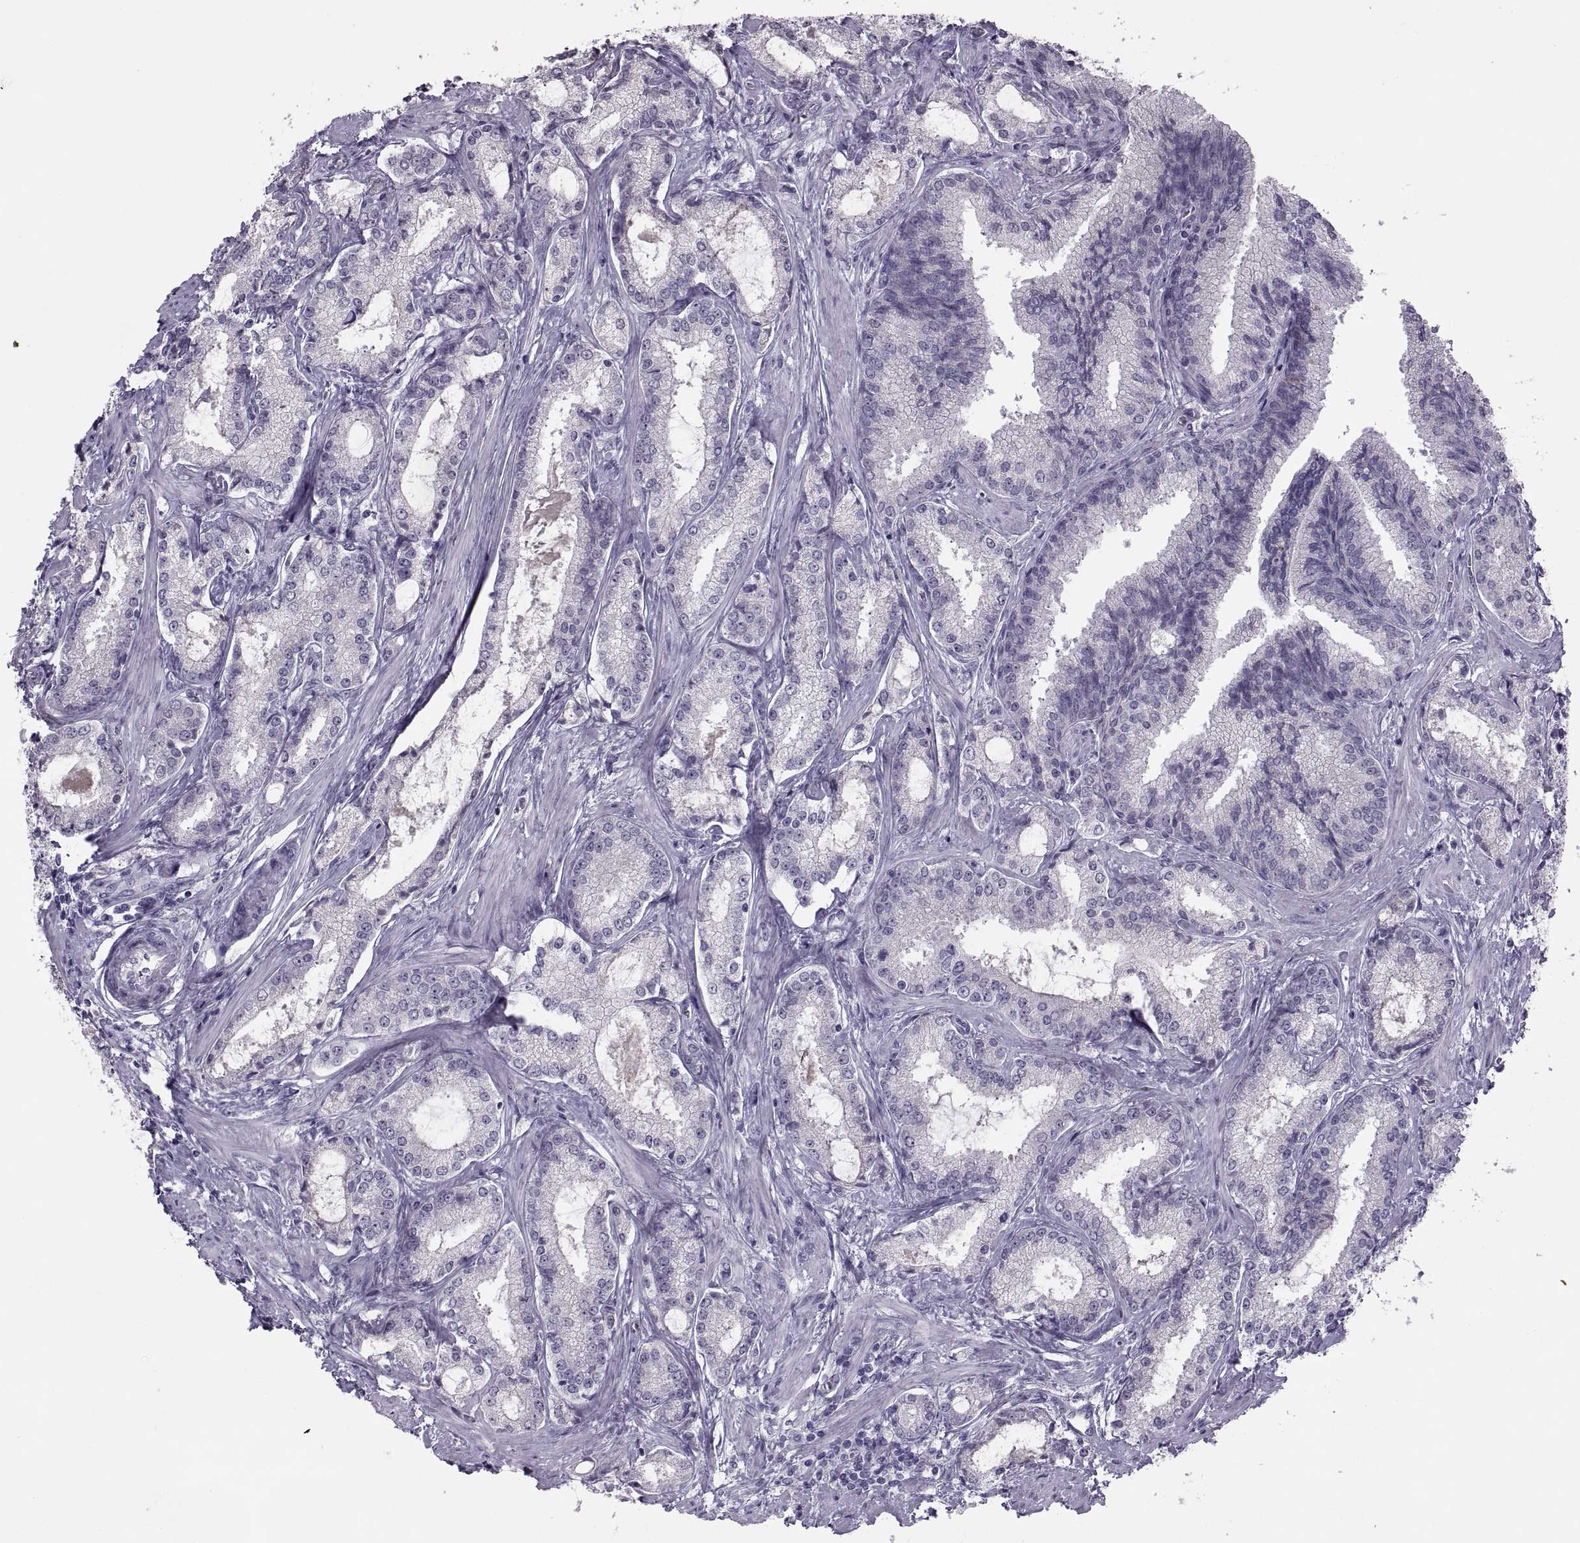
{"staining": {"intensity": "negative", "quantity": "none", "location": "none"}, "tissue": "prostate cancer", "cell_type": "Tumor cells", "image_type": "cancer", "snomed": [{"axis": "morphology", "description": "Adenocarcinoma, Low grade"}, {"axis": "topography", "description": "Prostate"}], "caption": "The histopathology image reveals no staining of tumor cells in prostate low-grade adenocarcinoma.", "gene": "ASIC2", "patient": {"sex": "male", "age": 56}}